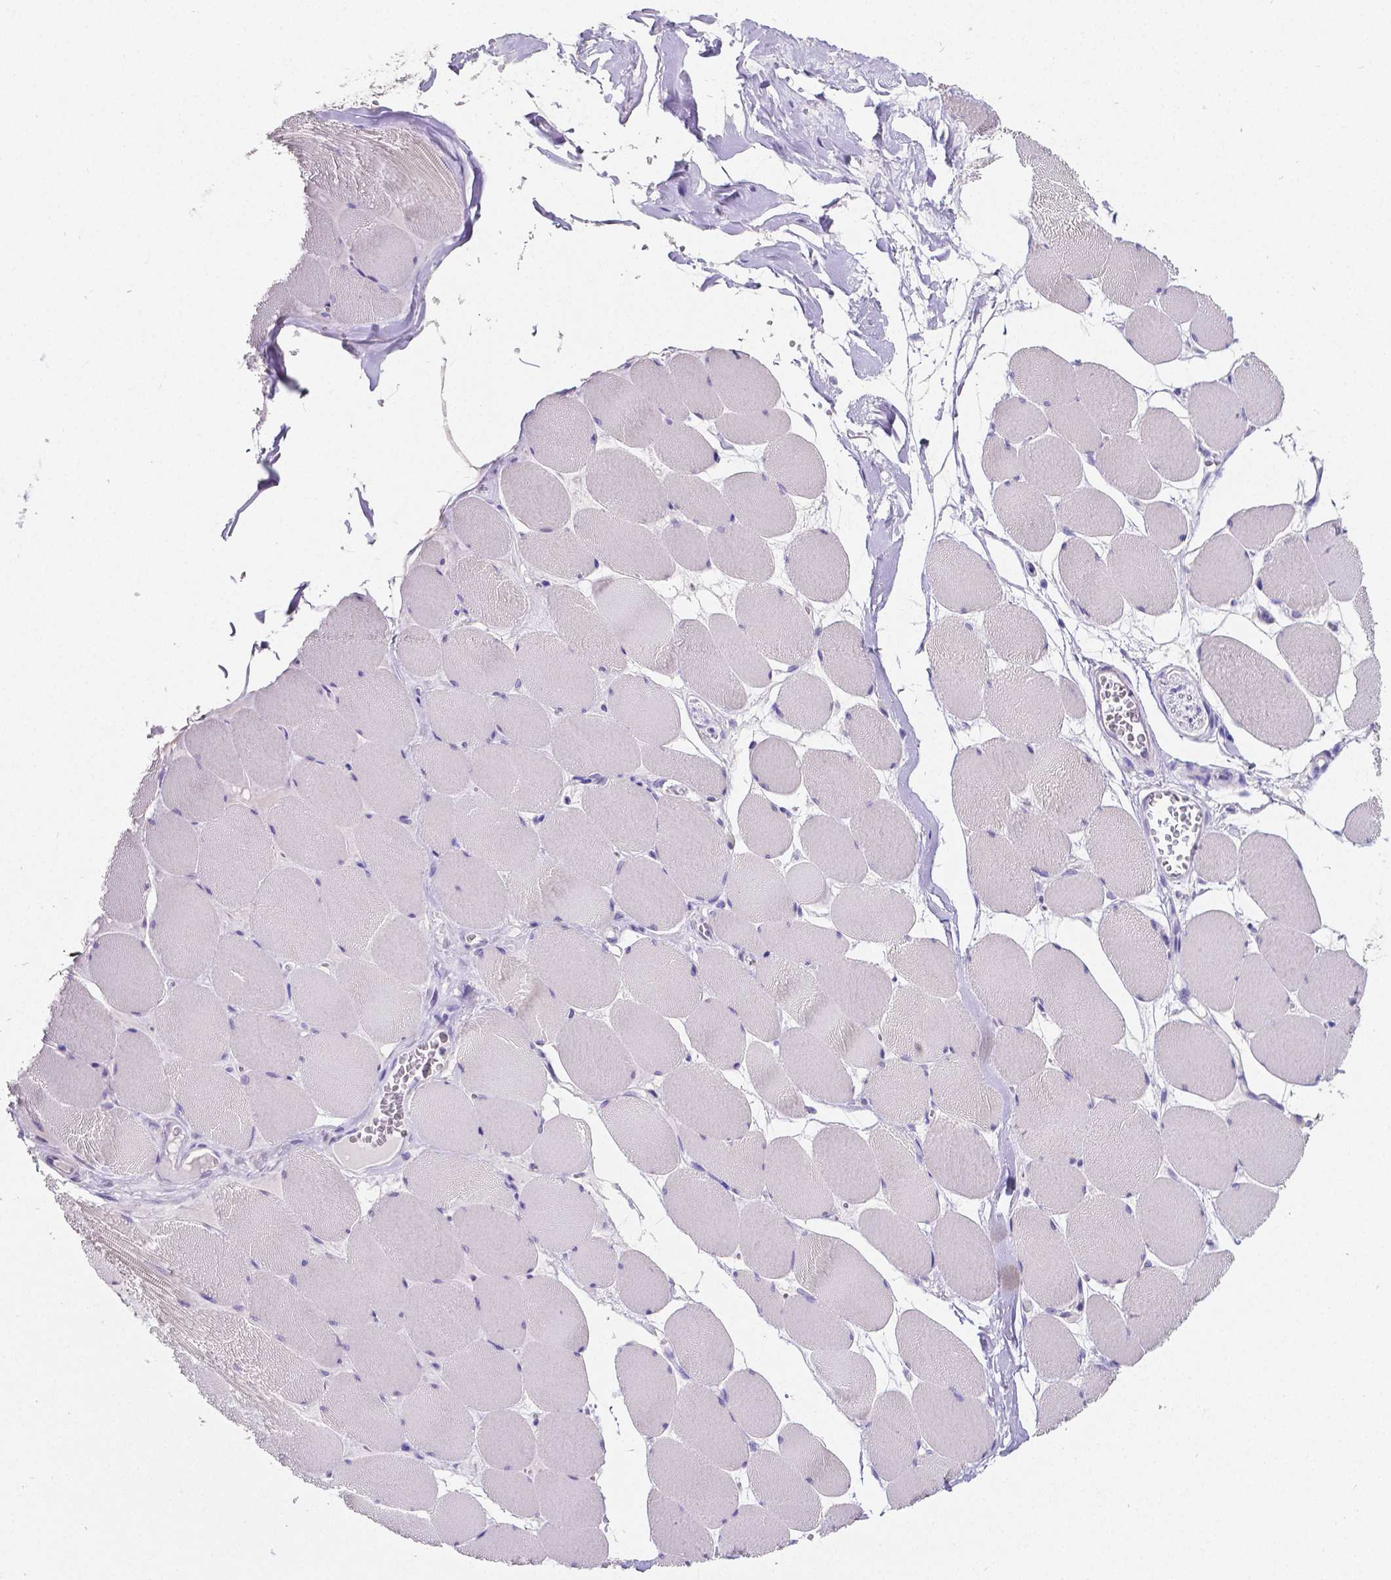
{"staining": {"intensity": "negative", "quantity": "none", "location": "none"}, "tissue": "skeletal muscle", "cell_type": "Myocytes", "image_type": "normal", "snomed": [{"axis": "morphology", "description": "Normal tissue, NOS"}, {"axis": "topography", "description": "Skeletal muscle"}], "caption": "Photomicrograph shows no protein positivity in myocytes of benign skeletal muscle.", "gene": "SATB2", "patient": {"sex": "female", "age": 75}}